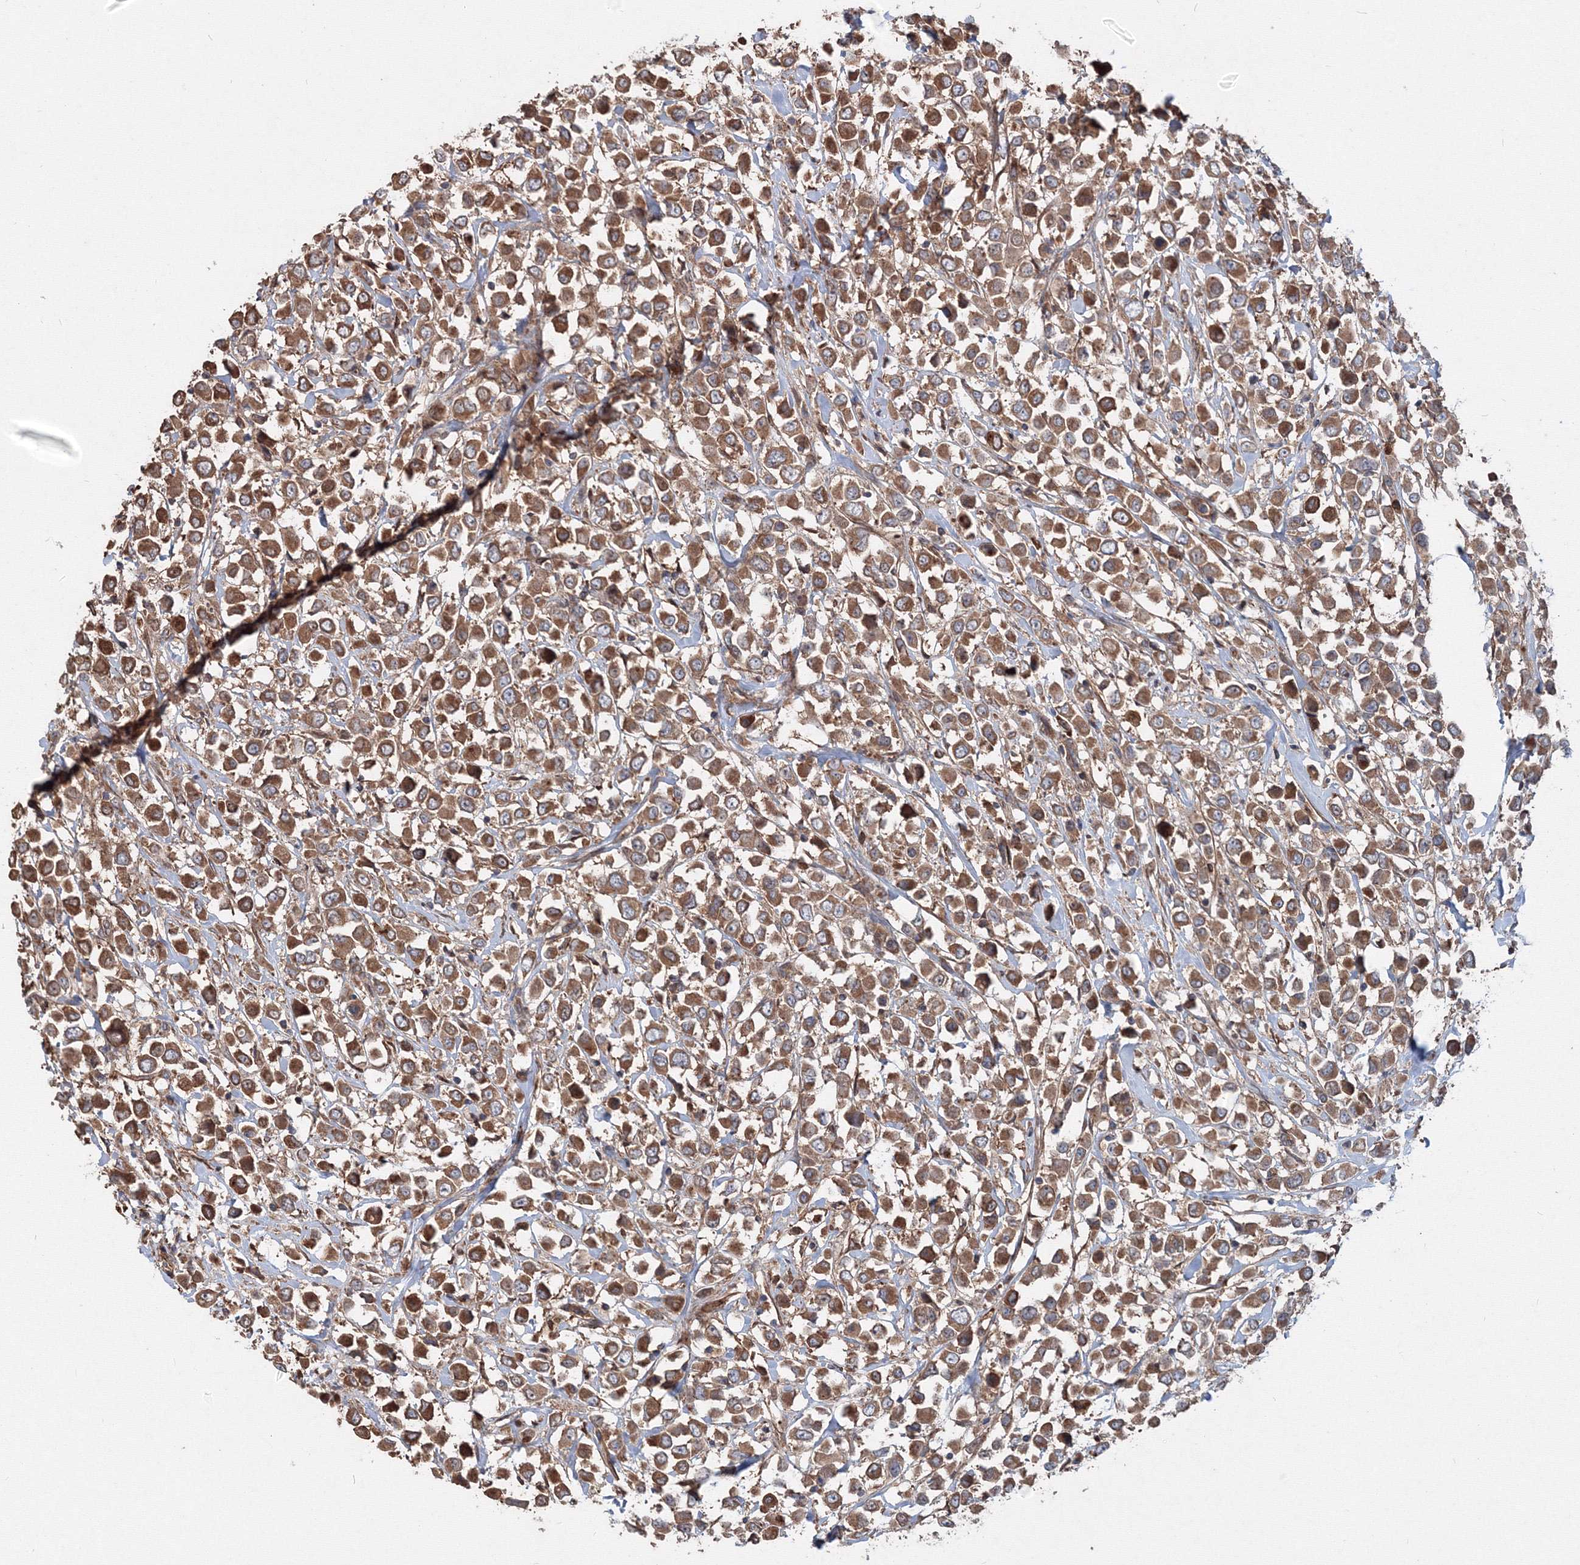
{"staining": {"intensity": "moderate", "quantity": ">75%", "location": "cytoplasmic/membranous"}, "tissue": "breast cancer", "cell_type": "Tumor cells", "image_type": "cancer", "snomed": [{"axis": "morphology", "description": "Duct carcinoma"}, {"axis": "topography", "description": "Breast"}], "caption": "Tumor cells demonstrate medium levels of moderate cytoplasmic/membranous positivity in about >75% of cells in breast intraductal carcinoma.", "gene": "EXOC1", "patient": {"sex": "female", "age": 61}}